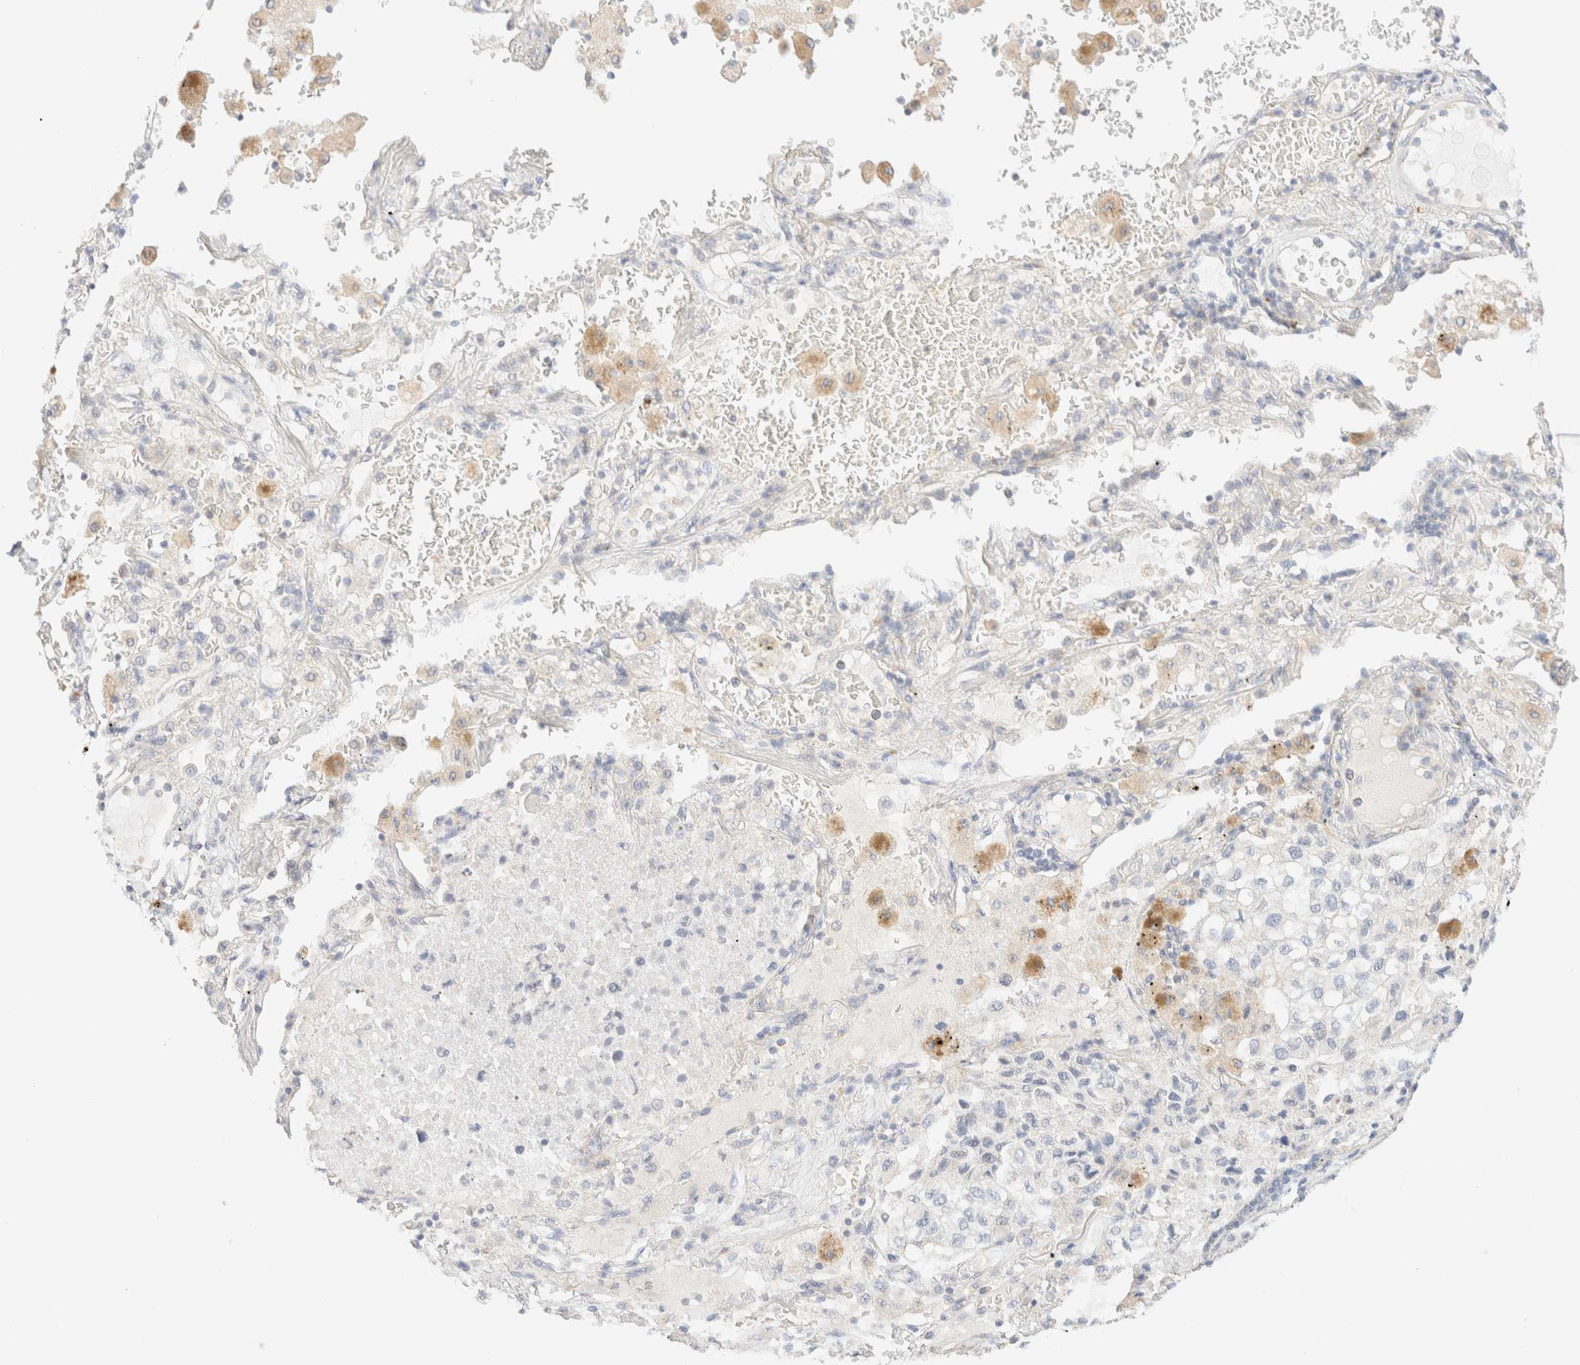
{"staining": {"intensity": "negative", "quantity": "none", "location": "none"}, "tissue": "lung cancer", "cell_type": "Tumor cells", "image_type": "cancer", "snomed": [{"axis": "morphology", "description": "Adenocarcinoma, NOS"}, {"axis": "topography", "description": "Lung"}], "caption": "Immunohistochemistry micrograph of adenocarcinoma (lung) stained for a protein (brown), which displays no staining in tumor cells.", "gene": "SARM1", "patient": {"sex": "male", "age": 63}}